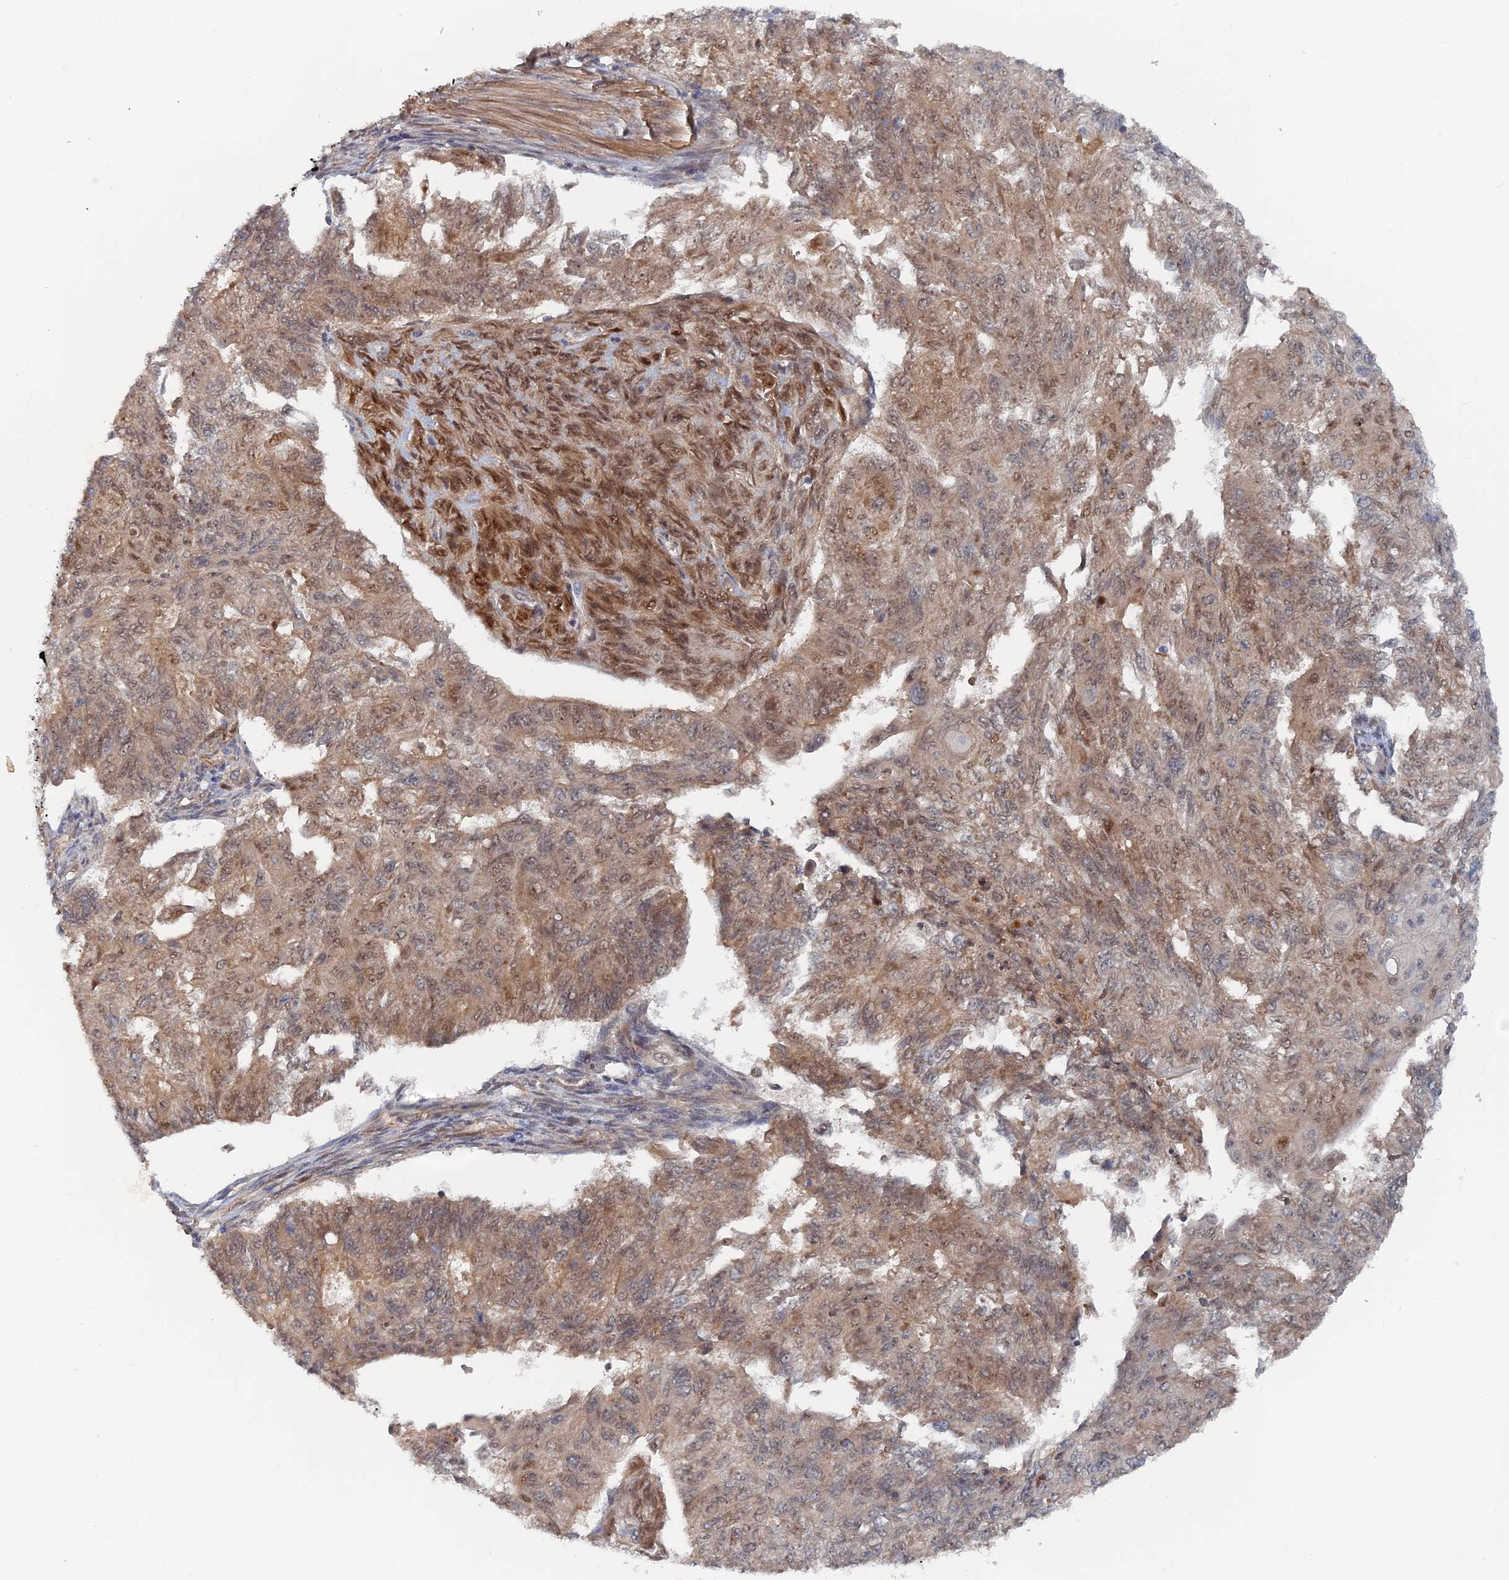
{"staining": {"intensity": "weak", "quantity": ">75%", "location": "cytoplasmic/membranous,nuclear"}, "tissue": "endometrial cancer", "cell_type": "Tumor cells", "image_type": "cancer", "snomed": [{"axis": "morphology", "description": "Adenocarcinoma, NOS"}, {"axis": "topography", "description": "Endometrium"}], "caption": "A brown stain highlights weak cytoplasmic/membranous and nuclear staining of a protein in human endometrial cancer (adenocarcinoma) tumor cells.", "gene": "ELOVL6", "patient": {"sex": "female", "age": 32}}